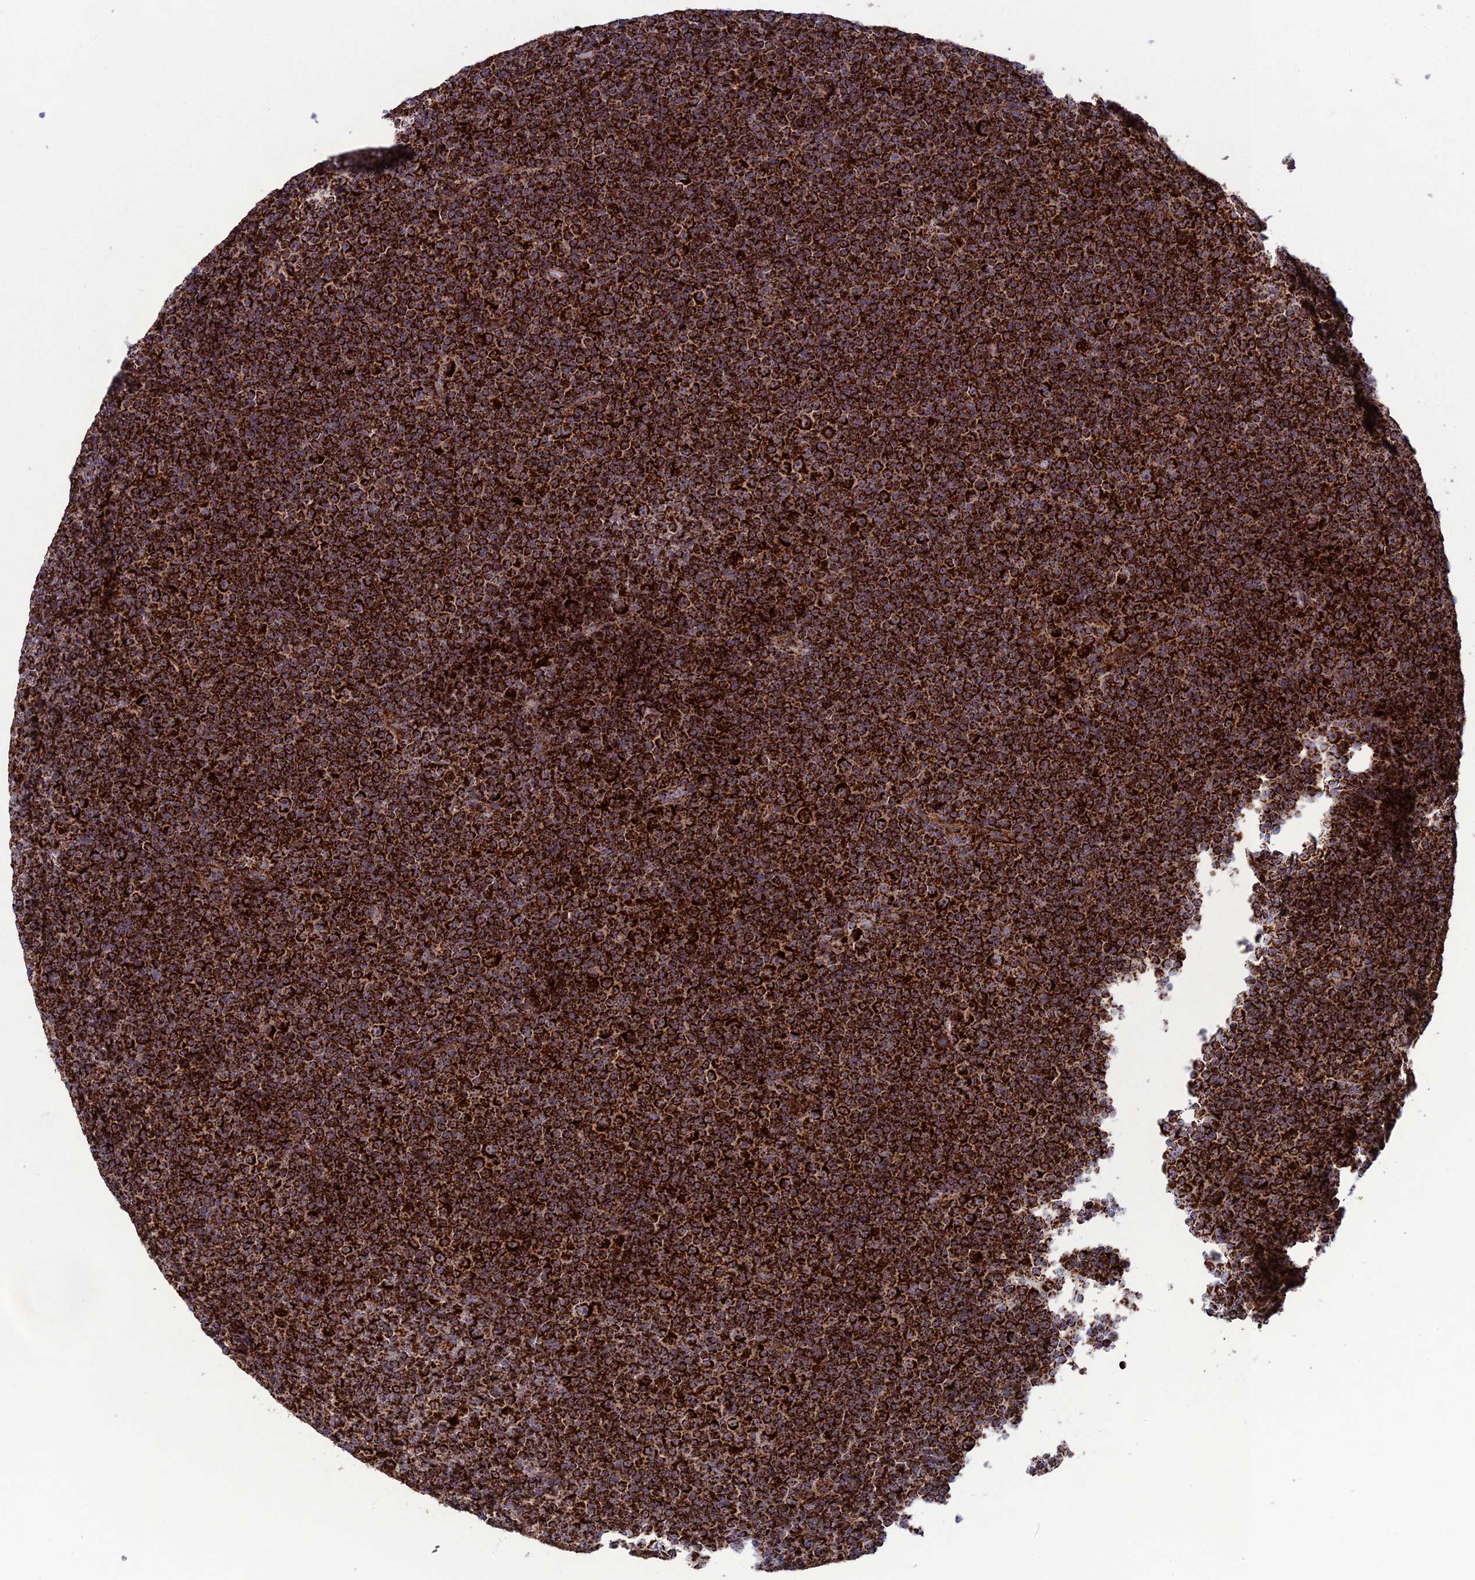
{"staining": {"intensity": "strong", "quantity": ">75%", "location": "cytoplasmic/membranous"}, "tissue": "lymphoma", "cell_type": "Tumor cells", "image_type": "cancer", "snomed": [{"axis": "morphology", "description": "Malignant lymphoma, non-Hodgkin's type, Low grade"}, {"axis": "topography", "description": "Lymph node"}], "caption": "This is a micrograph of immunohistochemistry (IHC) staining of lymphoma, which shows strong staining in the cytoplasmic/membranous of tumor cells.", "gene": "MRPS18B", "patient": {"sex": "female", "age": 67}}